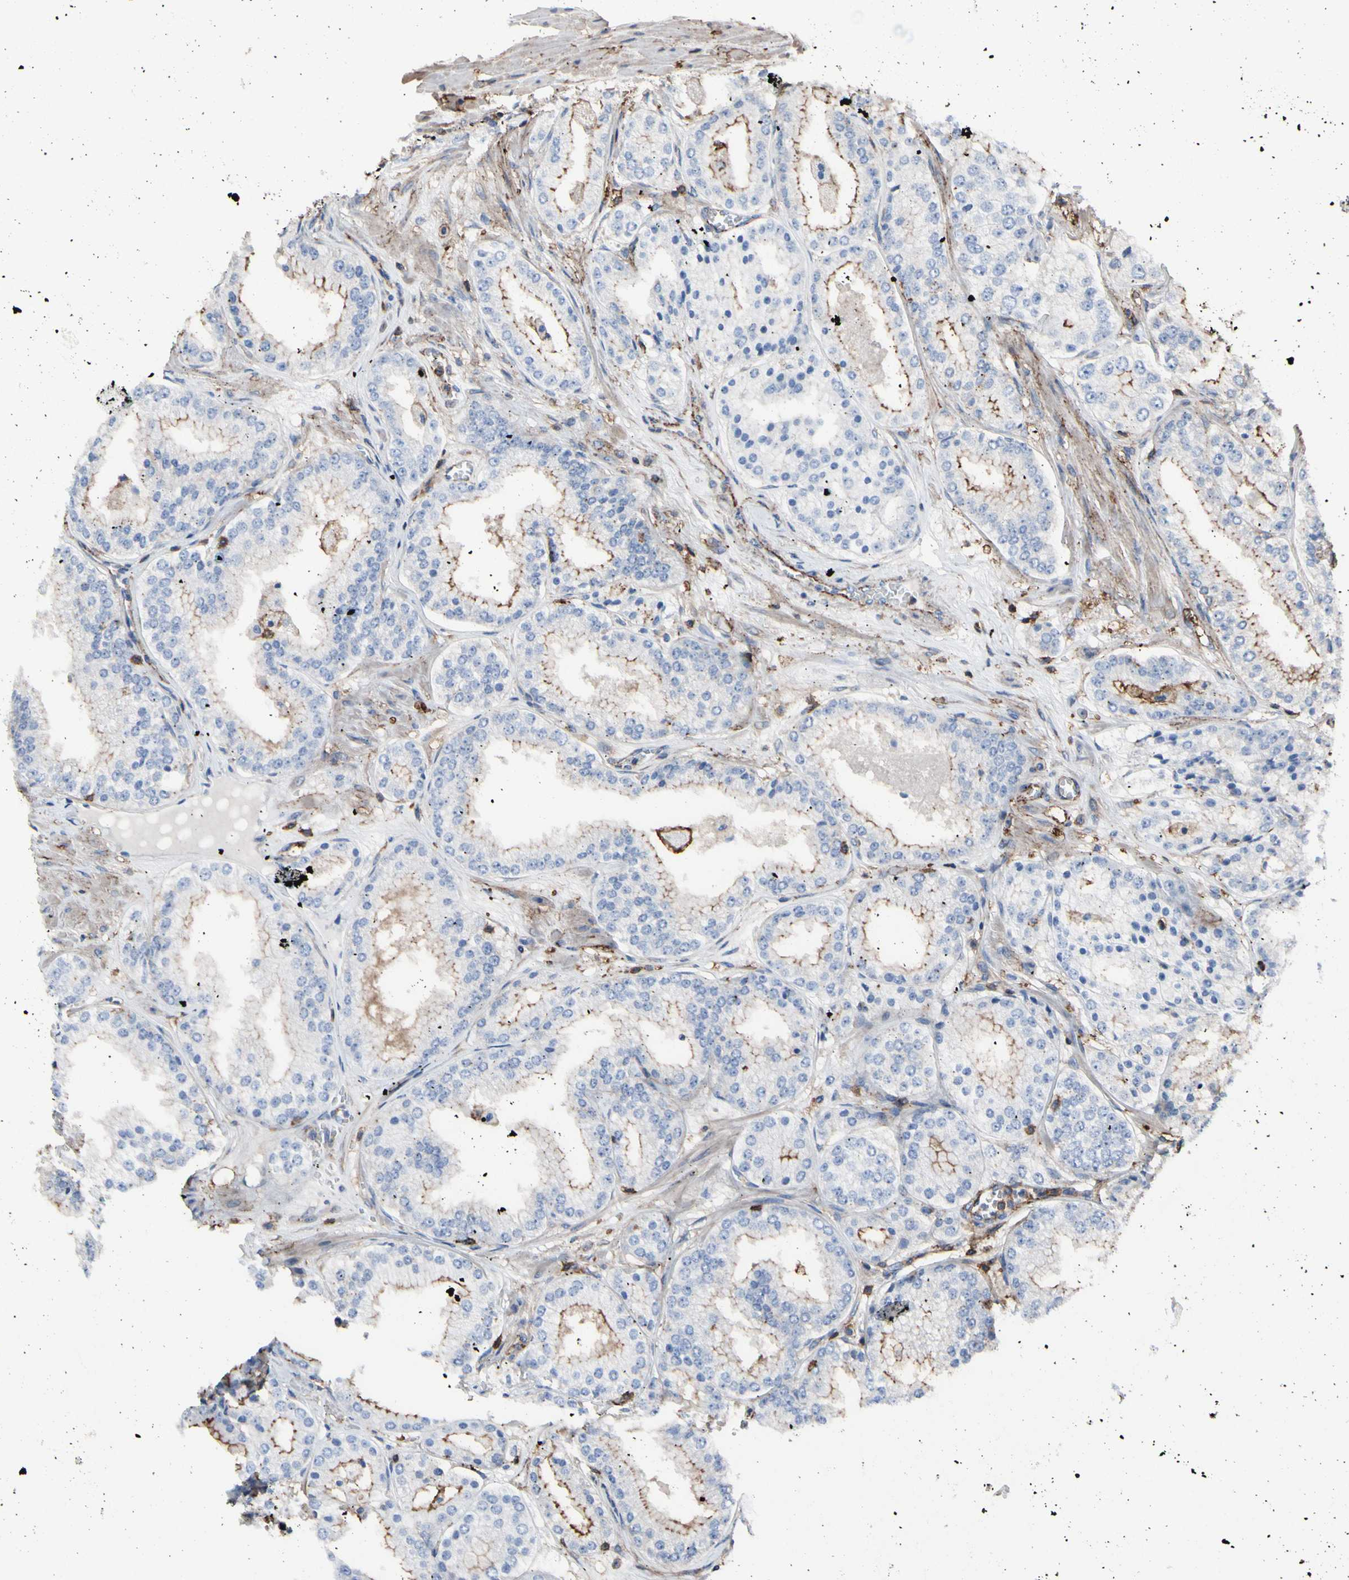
{"staining": {"intensity": "negative", "quantity": "none", "location": "none"}, "tissue": "prostate cancer", "cell_type": "Tumor cells", "image_type": "cancer", "snomed": [{"axis": "morphology", "description": "Adenocarcinoma, High grade"}, {"axis": "topography", "description": "Prostate"}], "caption": "Protein analysis of adenocarcinoma (high-grade) (prostate) shows no significant expression in tumor cells.", "gene": "ANXA6", "patient": {"sex": "male", "age": 61}}